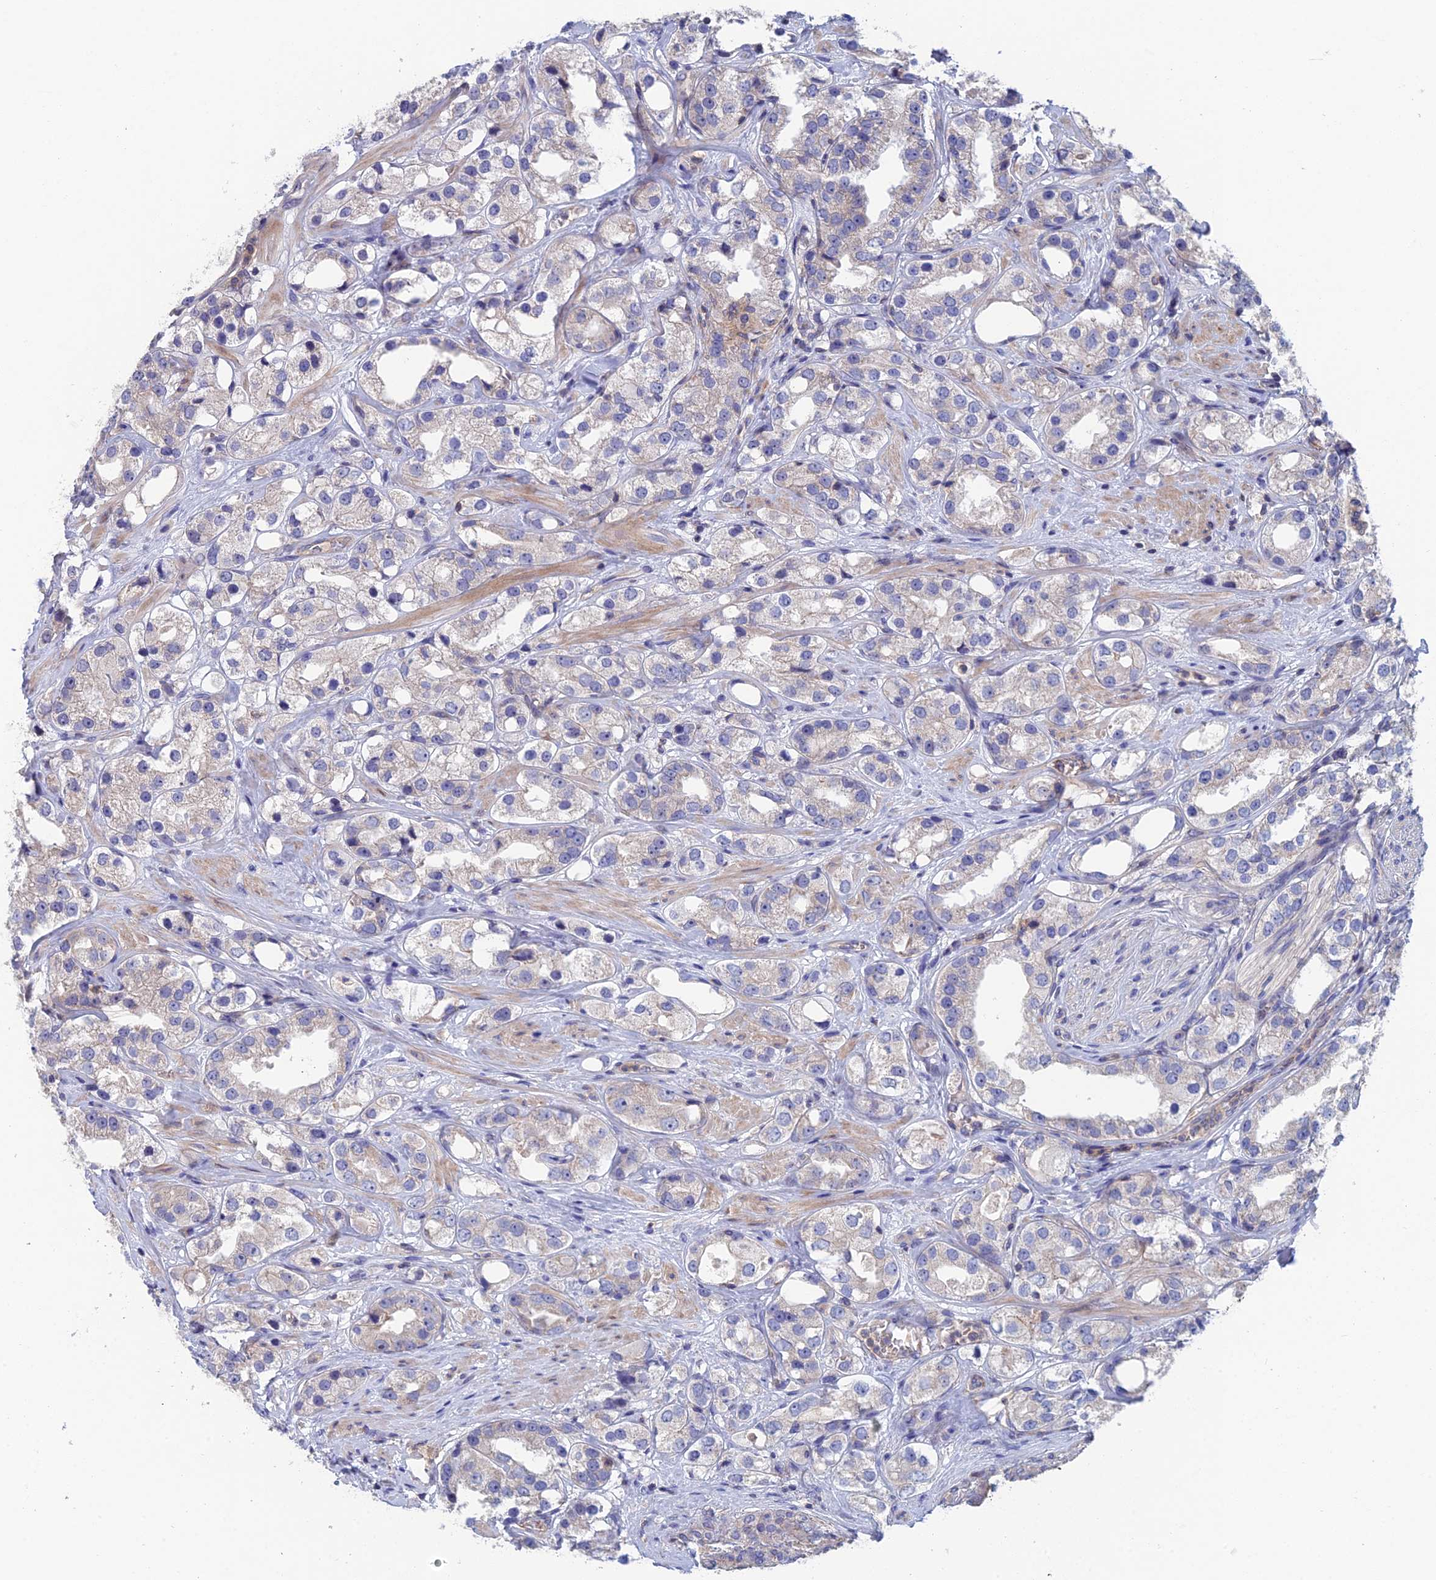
{"staining": {"intensity": "negative", "quantity": "none", "location": "none"}, "tissue": "prostate cancer", "cell_type": "Tumor cells", "image_type": "cancer", "snomed": [{"axis": "morphology", "description": "Adenocarcinoma, NOS"}, {"axis": "topography", "description": "Prostate"}], "caption": "Tumor cells are negative for protein expression in human prostate cancer (adenocarcinoma). (Brightfield microscopy of DAB immunohistochemistry at high magnification).", "gene": "USP37", "patient": {"sex": "male", "age": 79}}